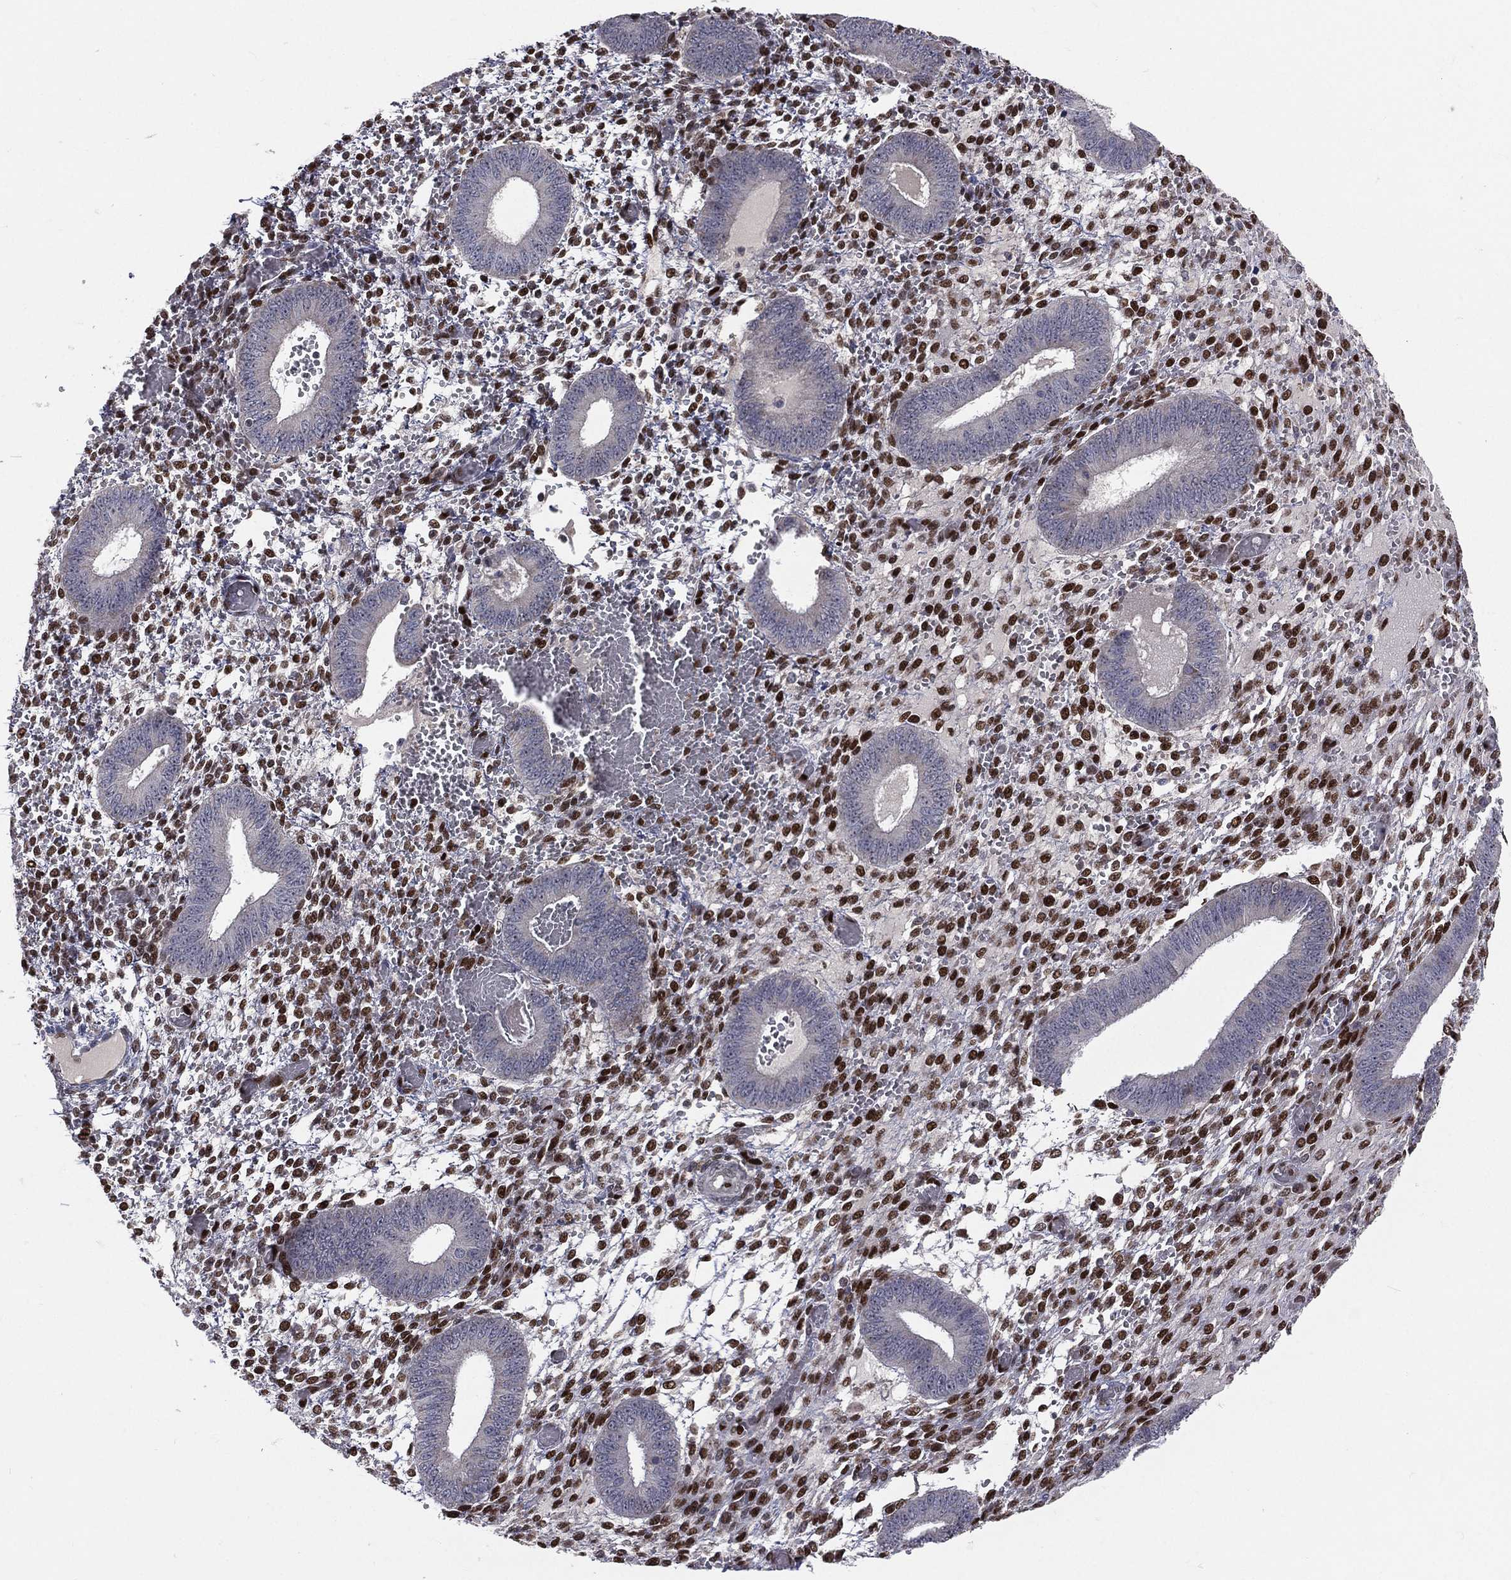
{"staining": {"intensity": "strong", "quantity": ">75%", "location": "nuclear"}, "tissue": "endometrium", "cell_type": "Cells in endometrial stroma", "image_type": "normal", "snomed": [{"axis": "morphology", "description": "Normal tissue, NOS"}, {"axis": "topography", "description": "Endometrium"}], "caption": "Approximately >75% of cells in endometrial stroma in benign endometrium demonstrate strong nuclear protein staining as visualized by brown immunohistochemical staining.", "gene": "ZEB1", "patient": {"sex": "female", "age": 42}}